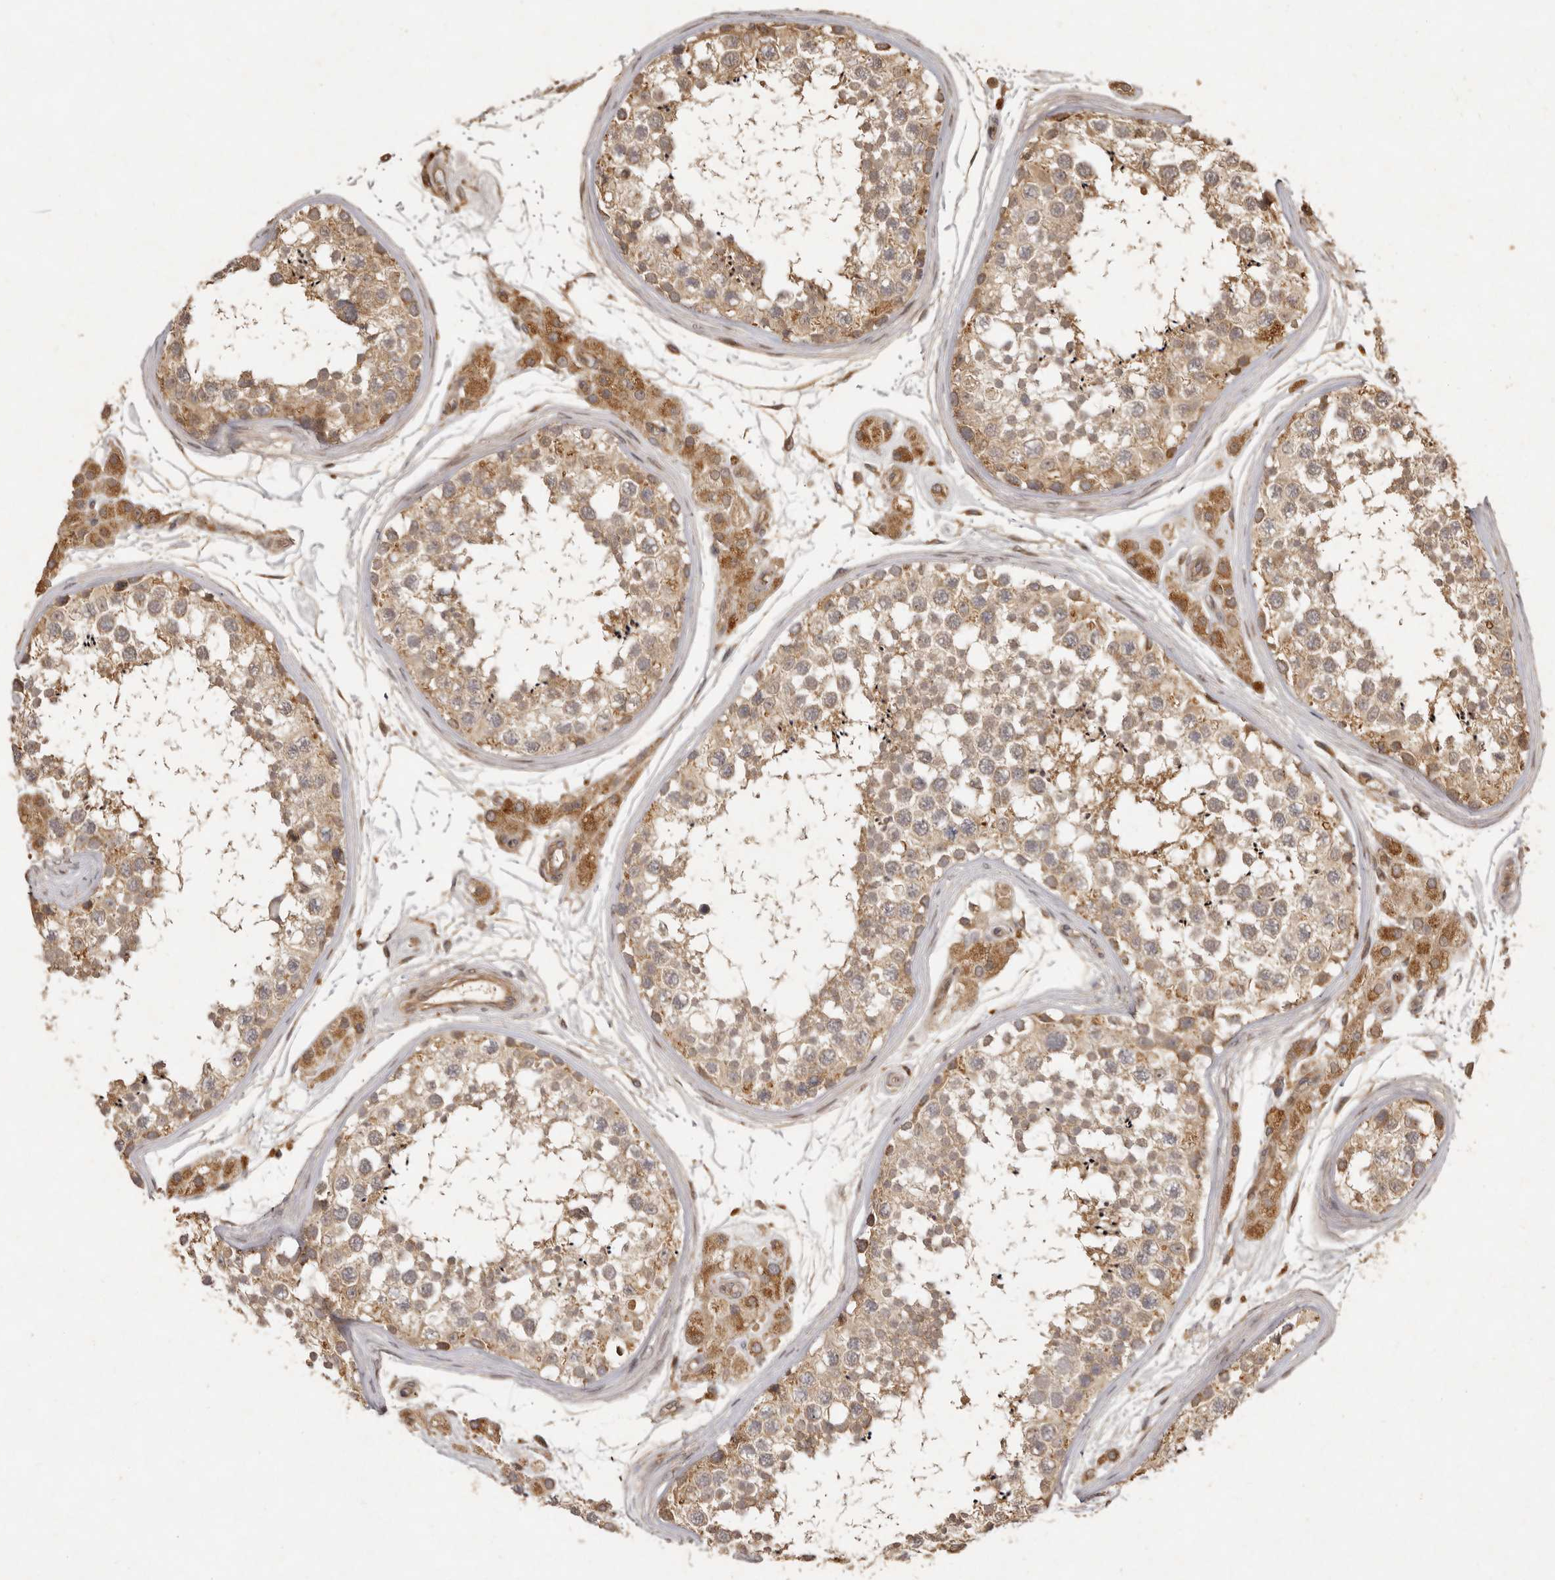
{"staining": {"intensity": "moderate", "quantity": ">75%", "location": "cytoplasmic/membranous"}, "tissue": "testis", "cell_type": "Cells in seminiferous ducts", "image_type": "normal", "snomed": [{"axis": "morphology", "description": "Normal tissue, NOS"}, {"axis": "topography", "description": "Testis"}], "caption": "Protein analysis of benign testis reveals moderate cytoplasmic/membranous positivity in approximately >75% of cells in seminiferous ducts.", "gene": "SEMA3A", "patient": {"sex": "male", "age": 56}}